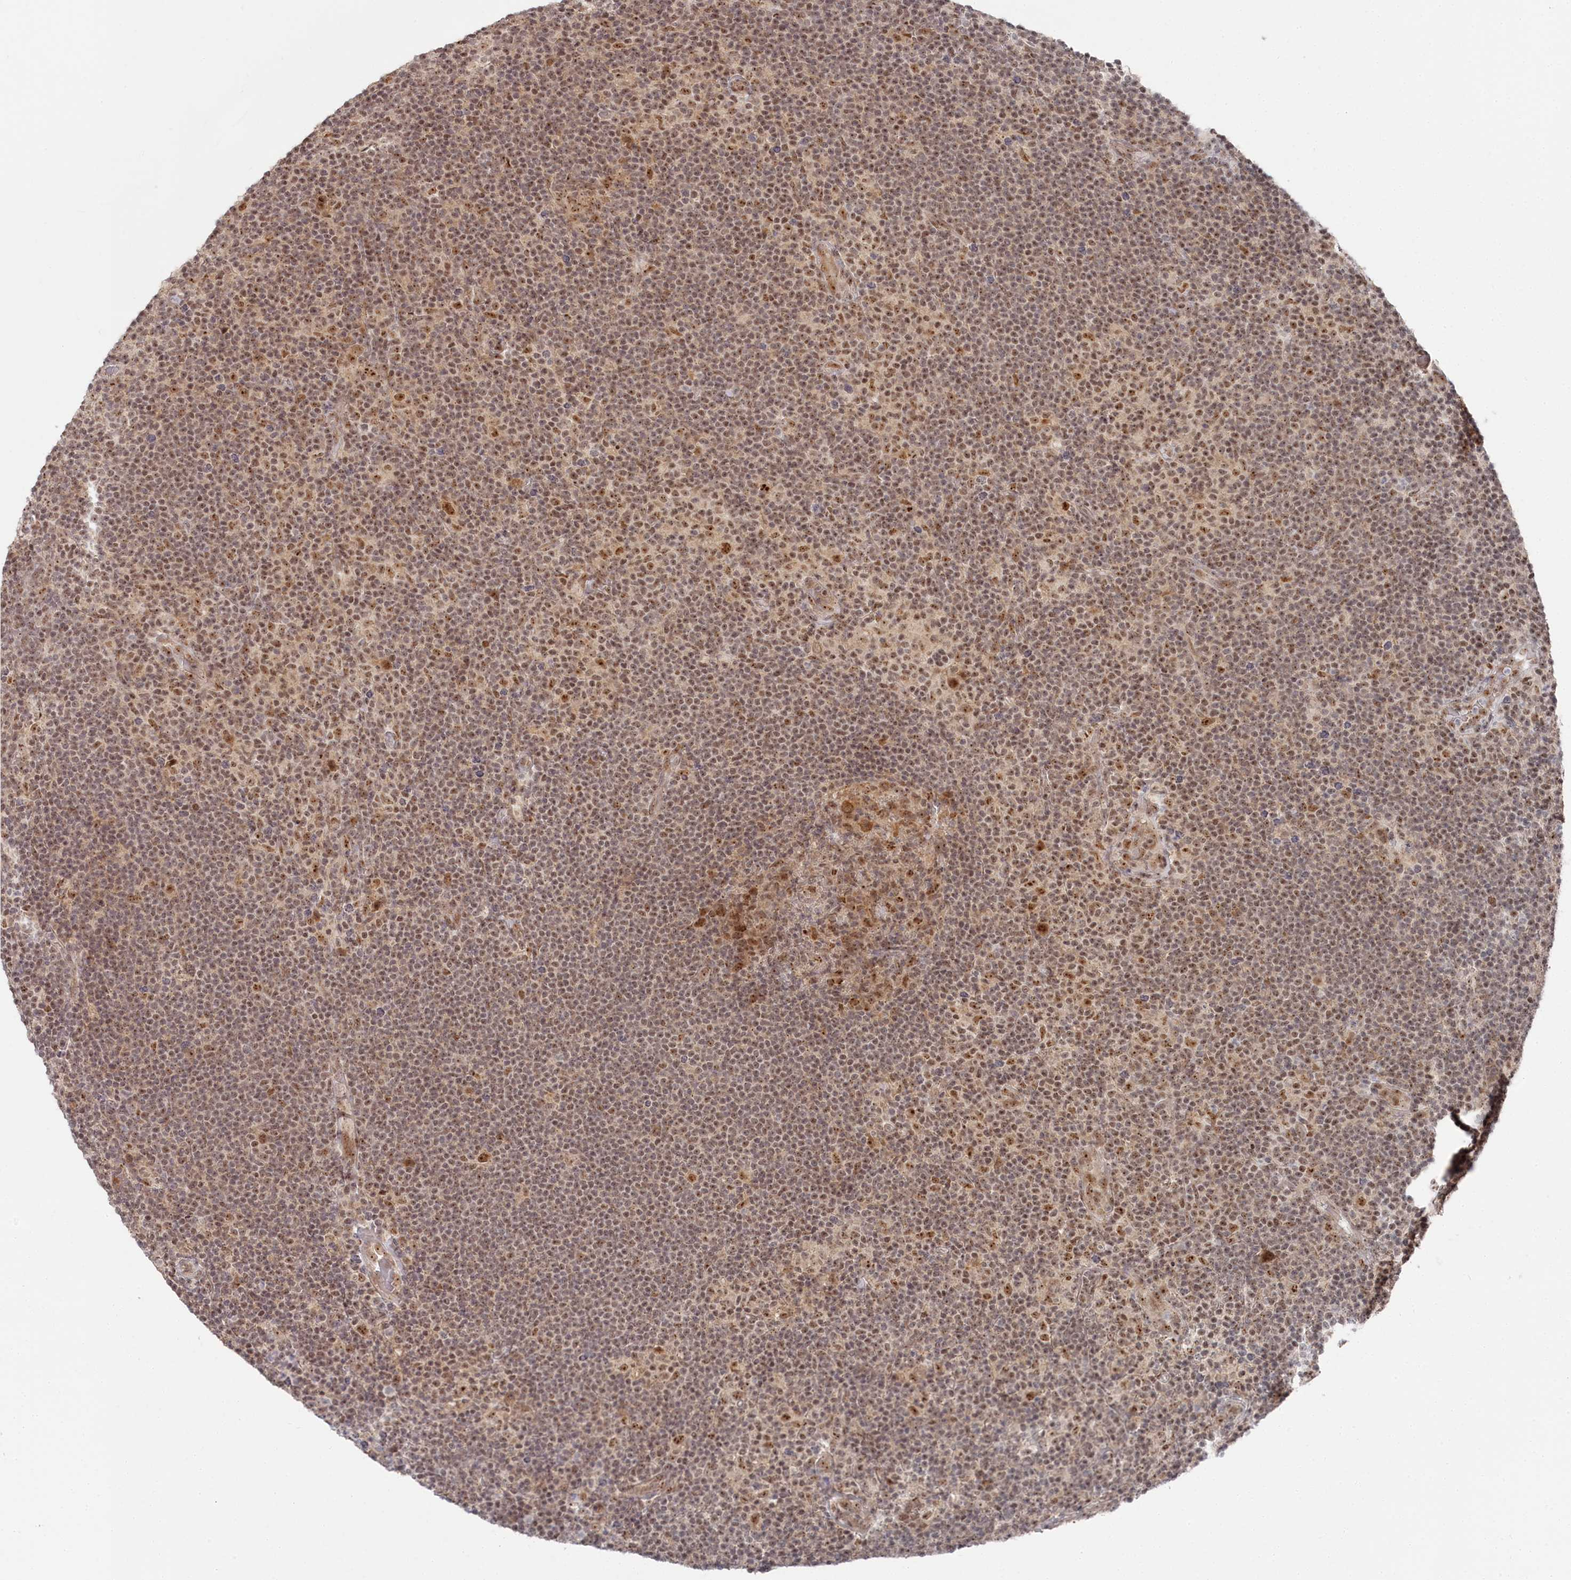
{"staining": {"intensity": "moderate", "quantity": ">75%", "location": "nuclear"}, "tissue": "lymphoma", "cell_type": "Tumor cells", "image_type": "cancer", "snomed": [{"axis": "morphology", "description": "Hodgkin's disease, NOS"}, {"axis": "topography", "description": "Lymph node"}], "caption": "There is medium levels of moderate nuclear expression in tumor cells of Hodgkin's disease, as demonstrated by immunohistochemical staining (brown color).", "gene": "EXOSC1", "patient": {"sex": "female", "age": 57}}